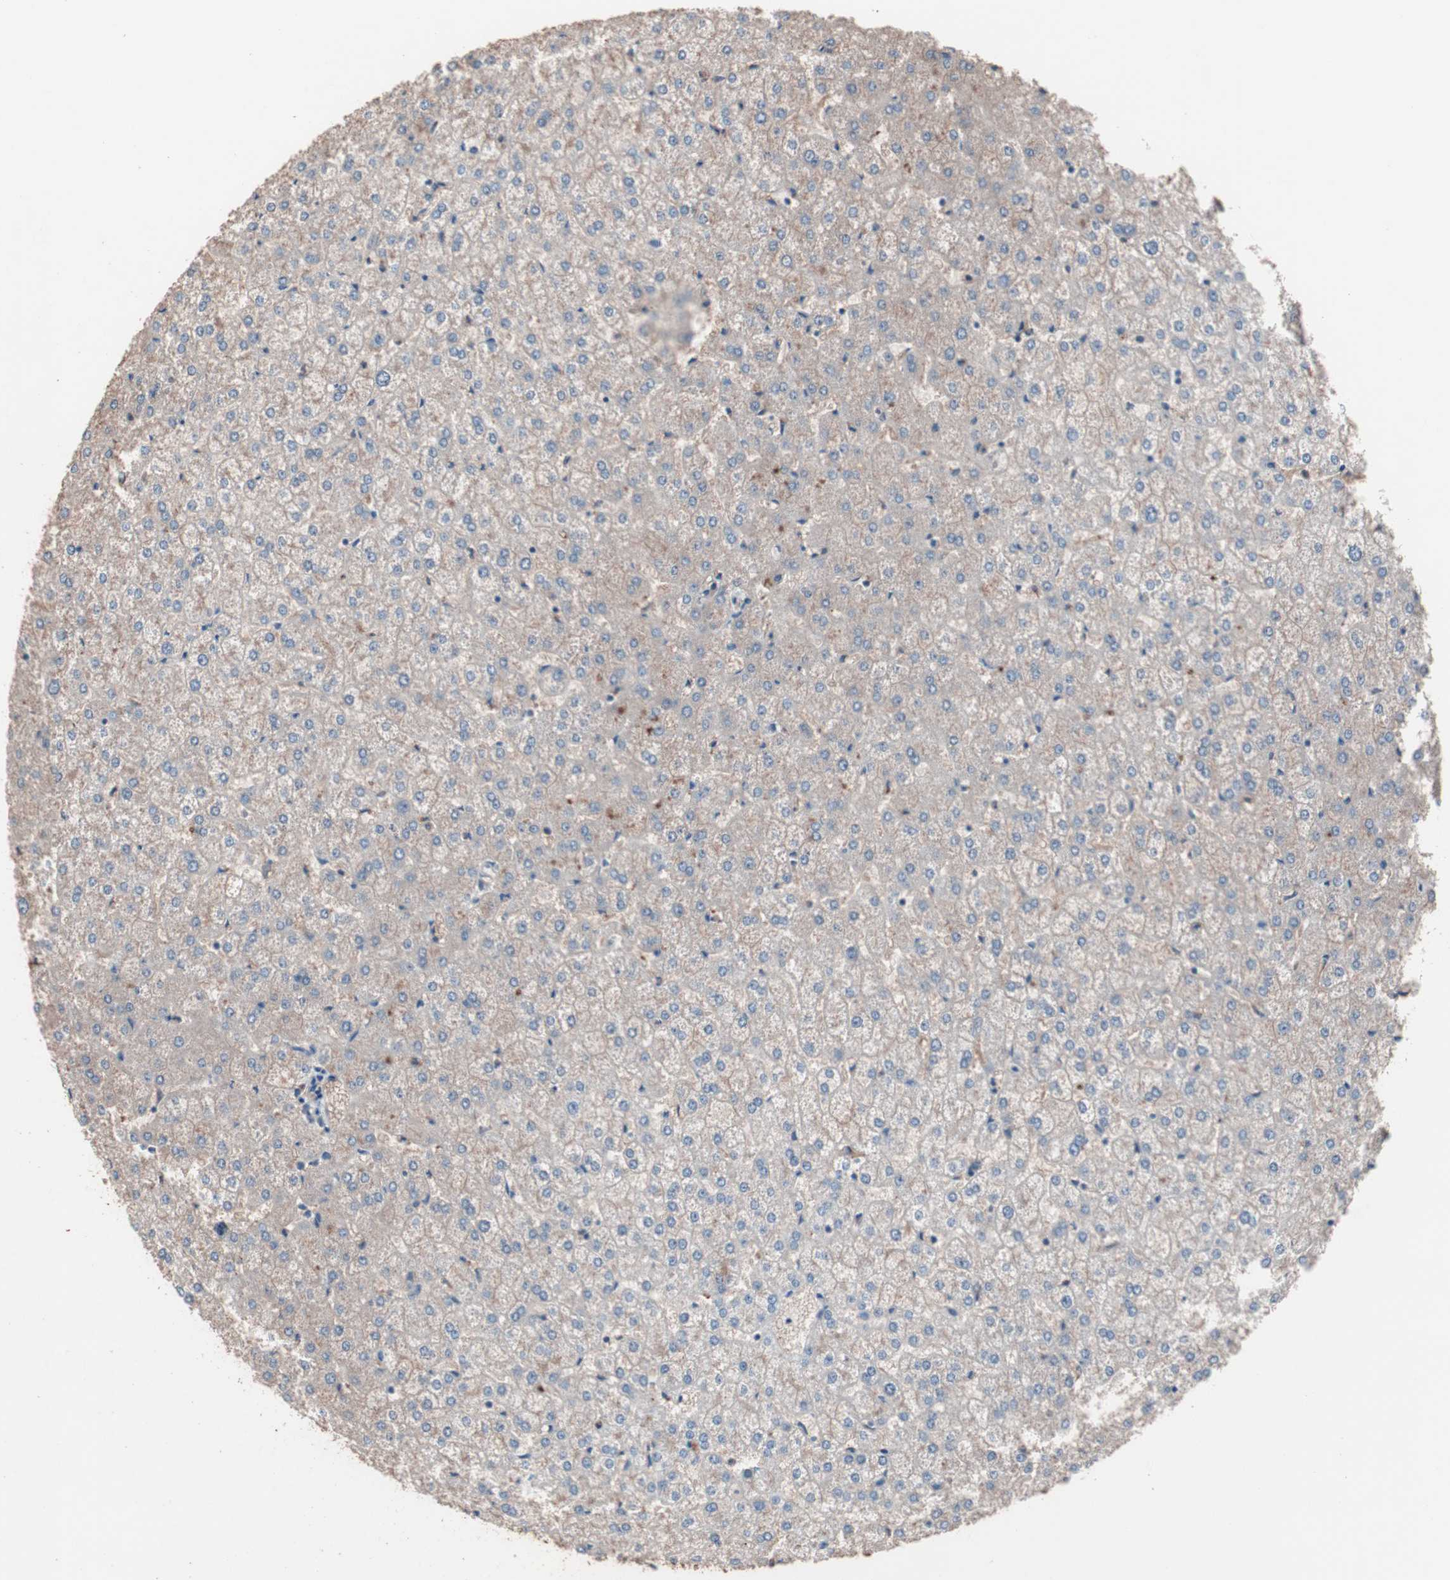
{"staining": {"intensity": "weak", "quantity": ">75%", "location": "cytoplasmic/membranous"}, "tissue": "liver", "cell_type": "Cholangiocytes", "image_type": "normal", "snomed": [{"axis": "morphology", "description": "Normal tissue, NOS"}, {"axis": "topography", "description": "Liver"}], "caption": "This micrograph exhibits benign liver stained with IHC to label a protein in brown. The cytoplasmic/membranous of cholangiocytes show weak positivity for the protein. Nuclei are counter-stained blue.", "gene": "ATG7", "patient": {"sex": "female", "age": 32}}